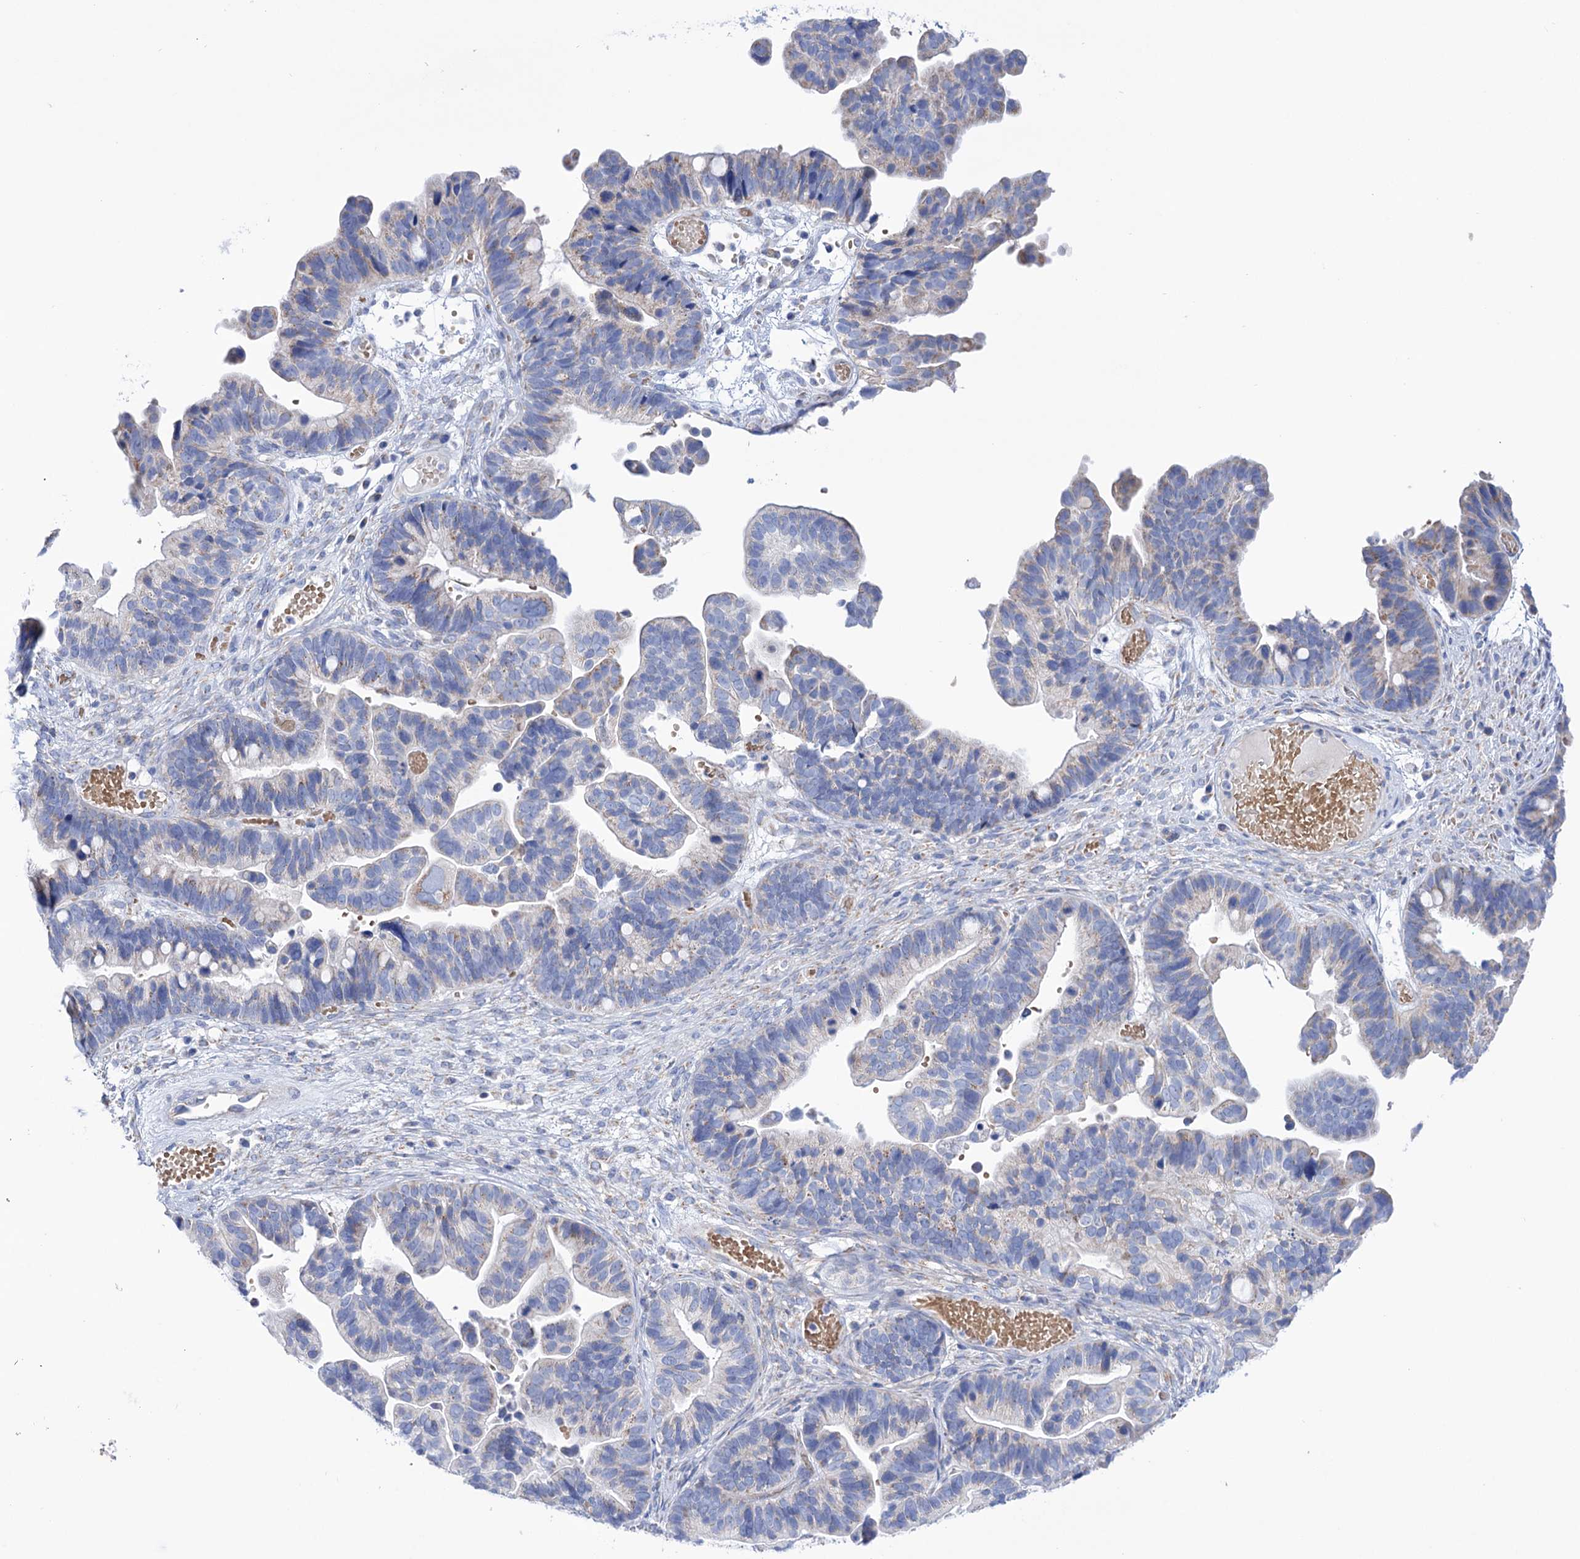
{"staining": {"intensity": "negative", "quantity": "none", "location": "none"}, "tissue": "ovarian cancer", "cell_type": "Tumor cells", "image_type": "cancer", "snomed": [{"axis": "morphology", "description": "Cystadenocarcinoma, serous, NOS"}, {"axis": "topography", "description": "Ovary"}], "caption": "Tumor cells show no significant expression in ovarian cancer (serous cystadenocarcinoma).", "gene": "YARS2", "patient": {"sex": "female", "age": 56}}